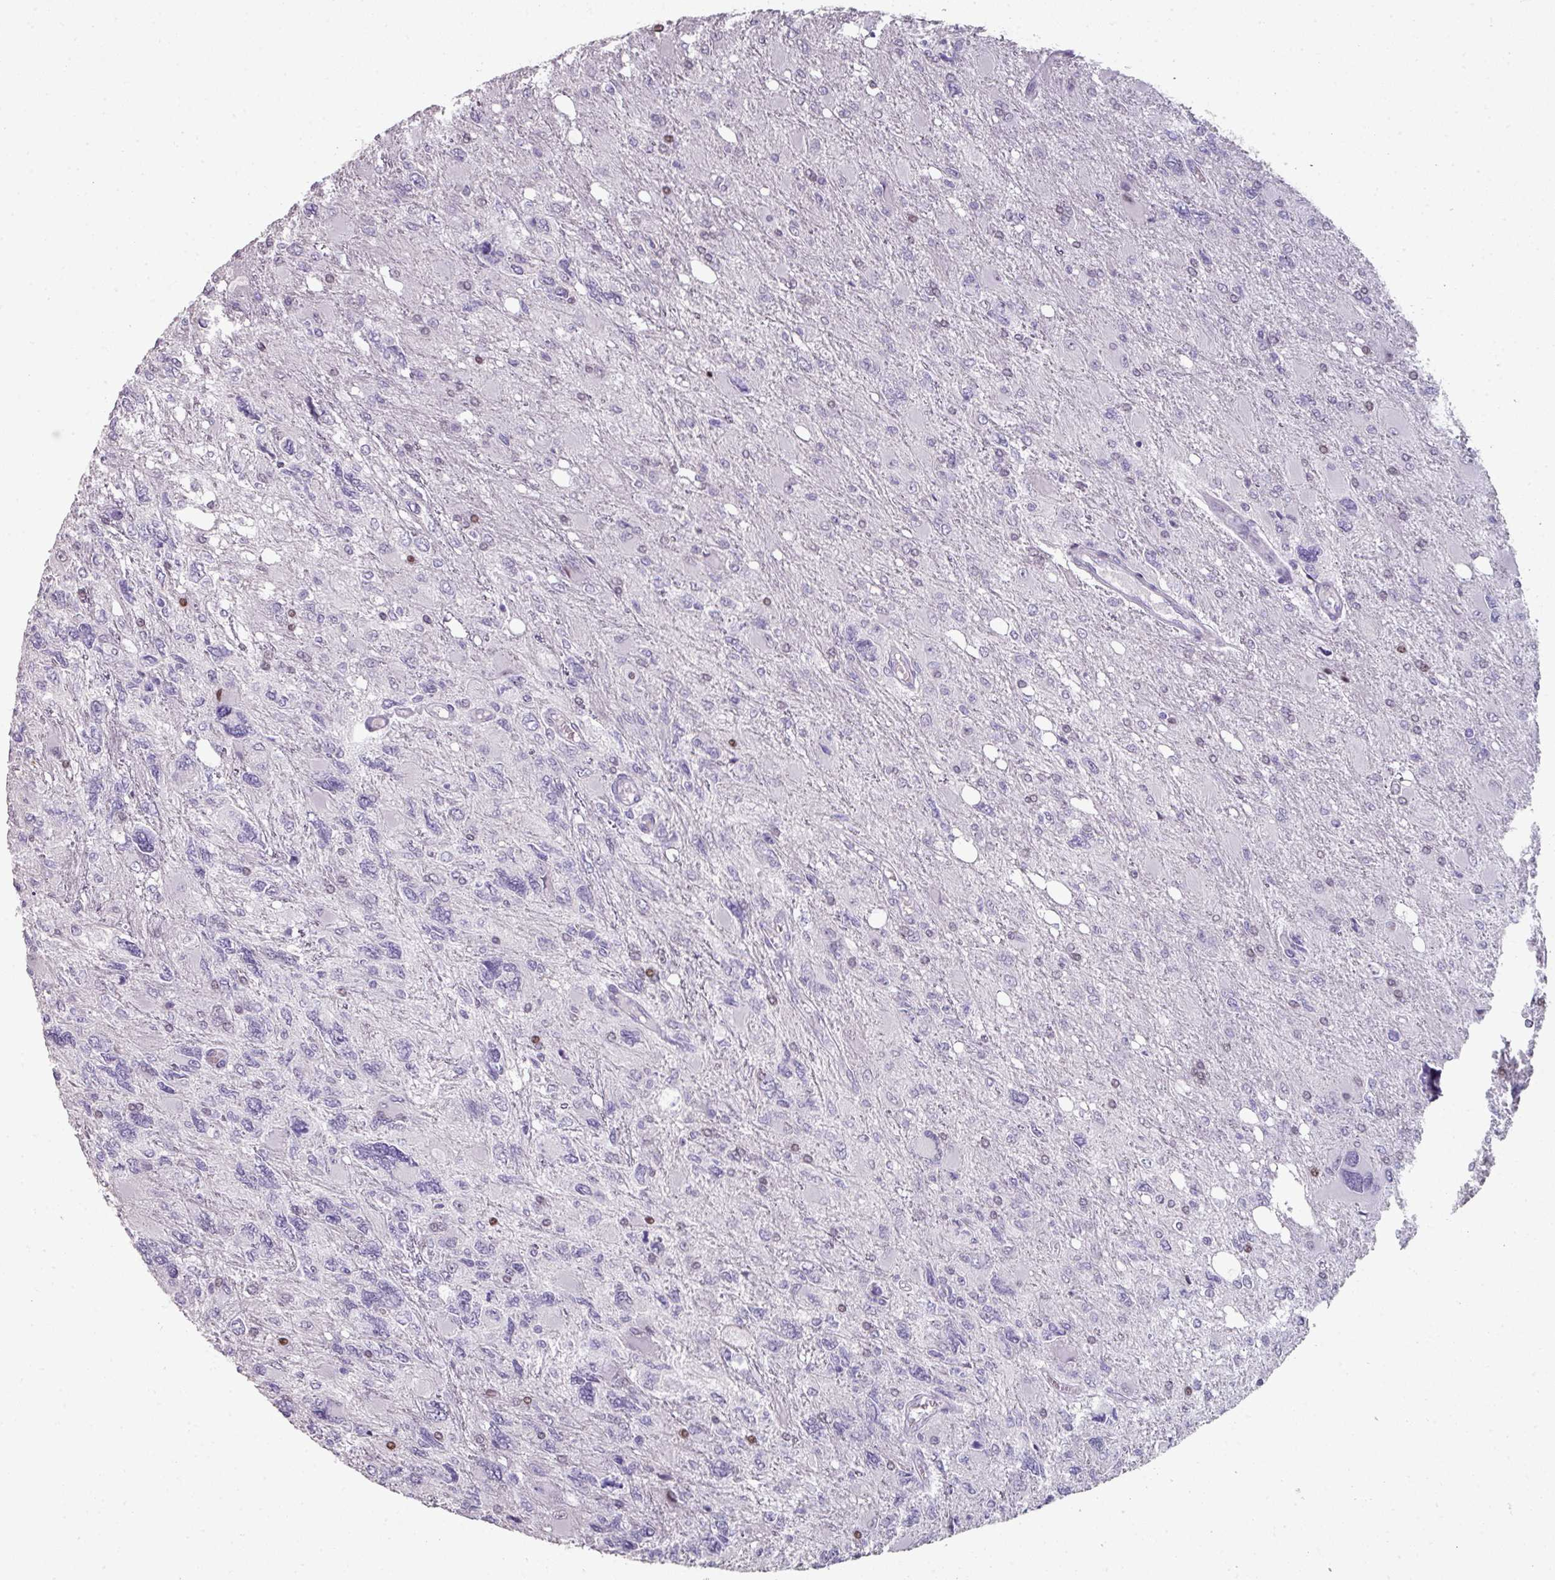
{"staining": {"intensity": "moderate", "quantity": "<25%", "location": "nuclear"}, "tissue": "glioma", "cell_type": "Tumor cells", "image_type": "cancer", "snomed": [{"axis": "morphology", "description": "Glioma, malignant, High grade"}, {"axis": "topography", "description": "Brain"}], "caption": "This is a histology image of IHC staining of malignant high-grade glioma, which shows moderate staining in the nuclear of tumor cells.", "gene": "GTF2H3", "patient": {"sex": "male", "age": 67}}